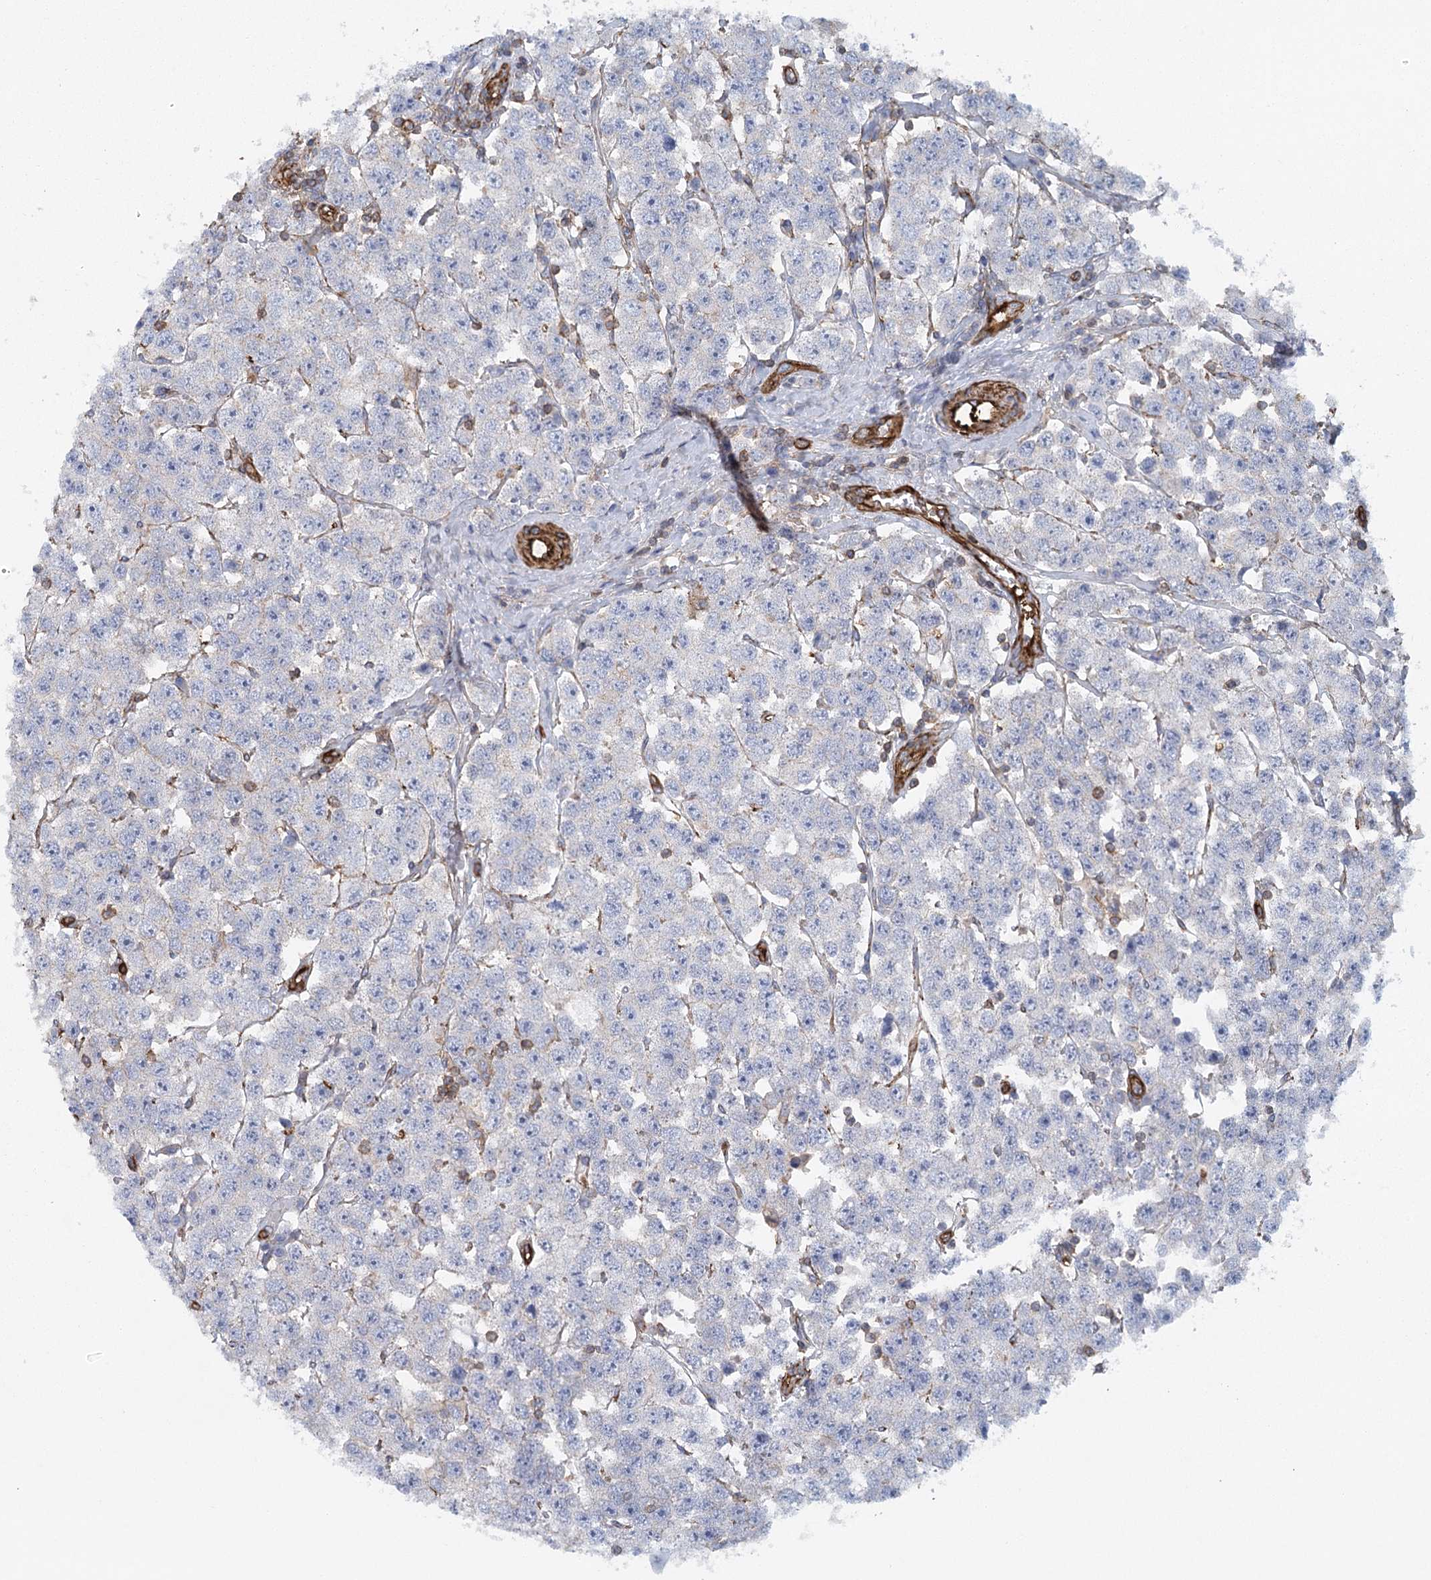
{"staining": {"intensity": "negative", "quantity": "none", "location": "none"}, "tissue": "testis cancer", "cell_type": "Tumor cells", "image_type": "cancer", "snomed": [{"axis": "morphology", "description": "Seminoma, NOS"}, {"axis": "topography", "description": "Testis"}], "caption": "This is a micrograph of immunohistochemistry (IHC) staining of testis cancer (seminoma), which shows no expression in tumor cells.", "gene": "IFT46", "patient": {"sex": "male", "age": 28}}